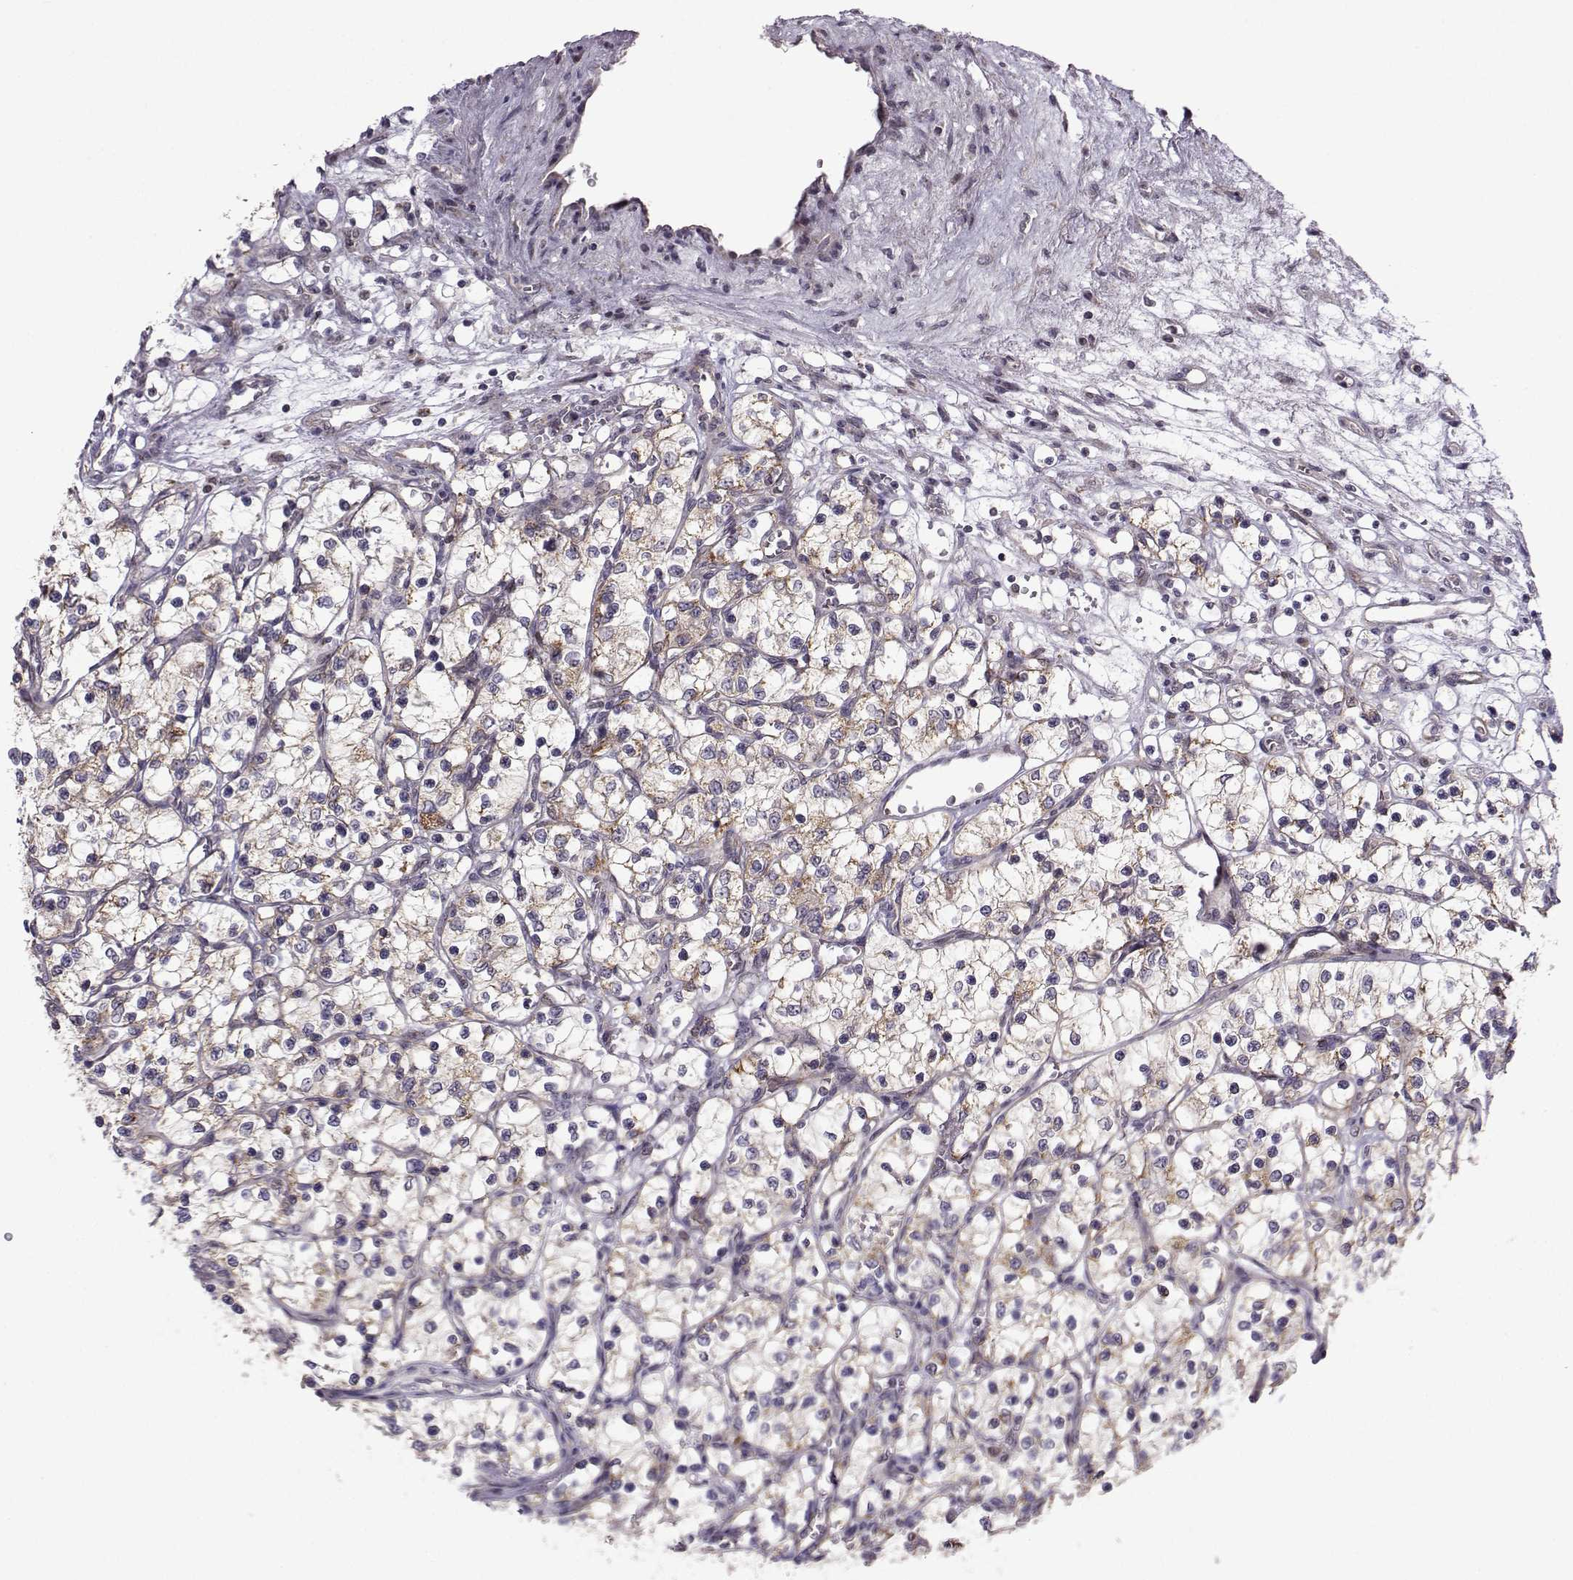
{"staining": {"intensity": "moderate", "quantity": "<25%", "location": "cytoplasmic/membranous"}, "tissue": "renal cancer", "cell_type": "Tumor cells", "image_type": "cancer", "snomed": [{"axis": "morphology", "description": "Adenocarcinoma, NOS"}, {"axis": "topography", "description": "Kidney"}], "caption": "Protein staining displays moderate cytoplasmic/membranous positivity in about <25% of tumor cells in renal adenocarcinoma.", "gene": "NECAB3", "patient": {"sex": "female", "age": 69}}